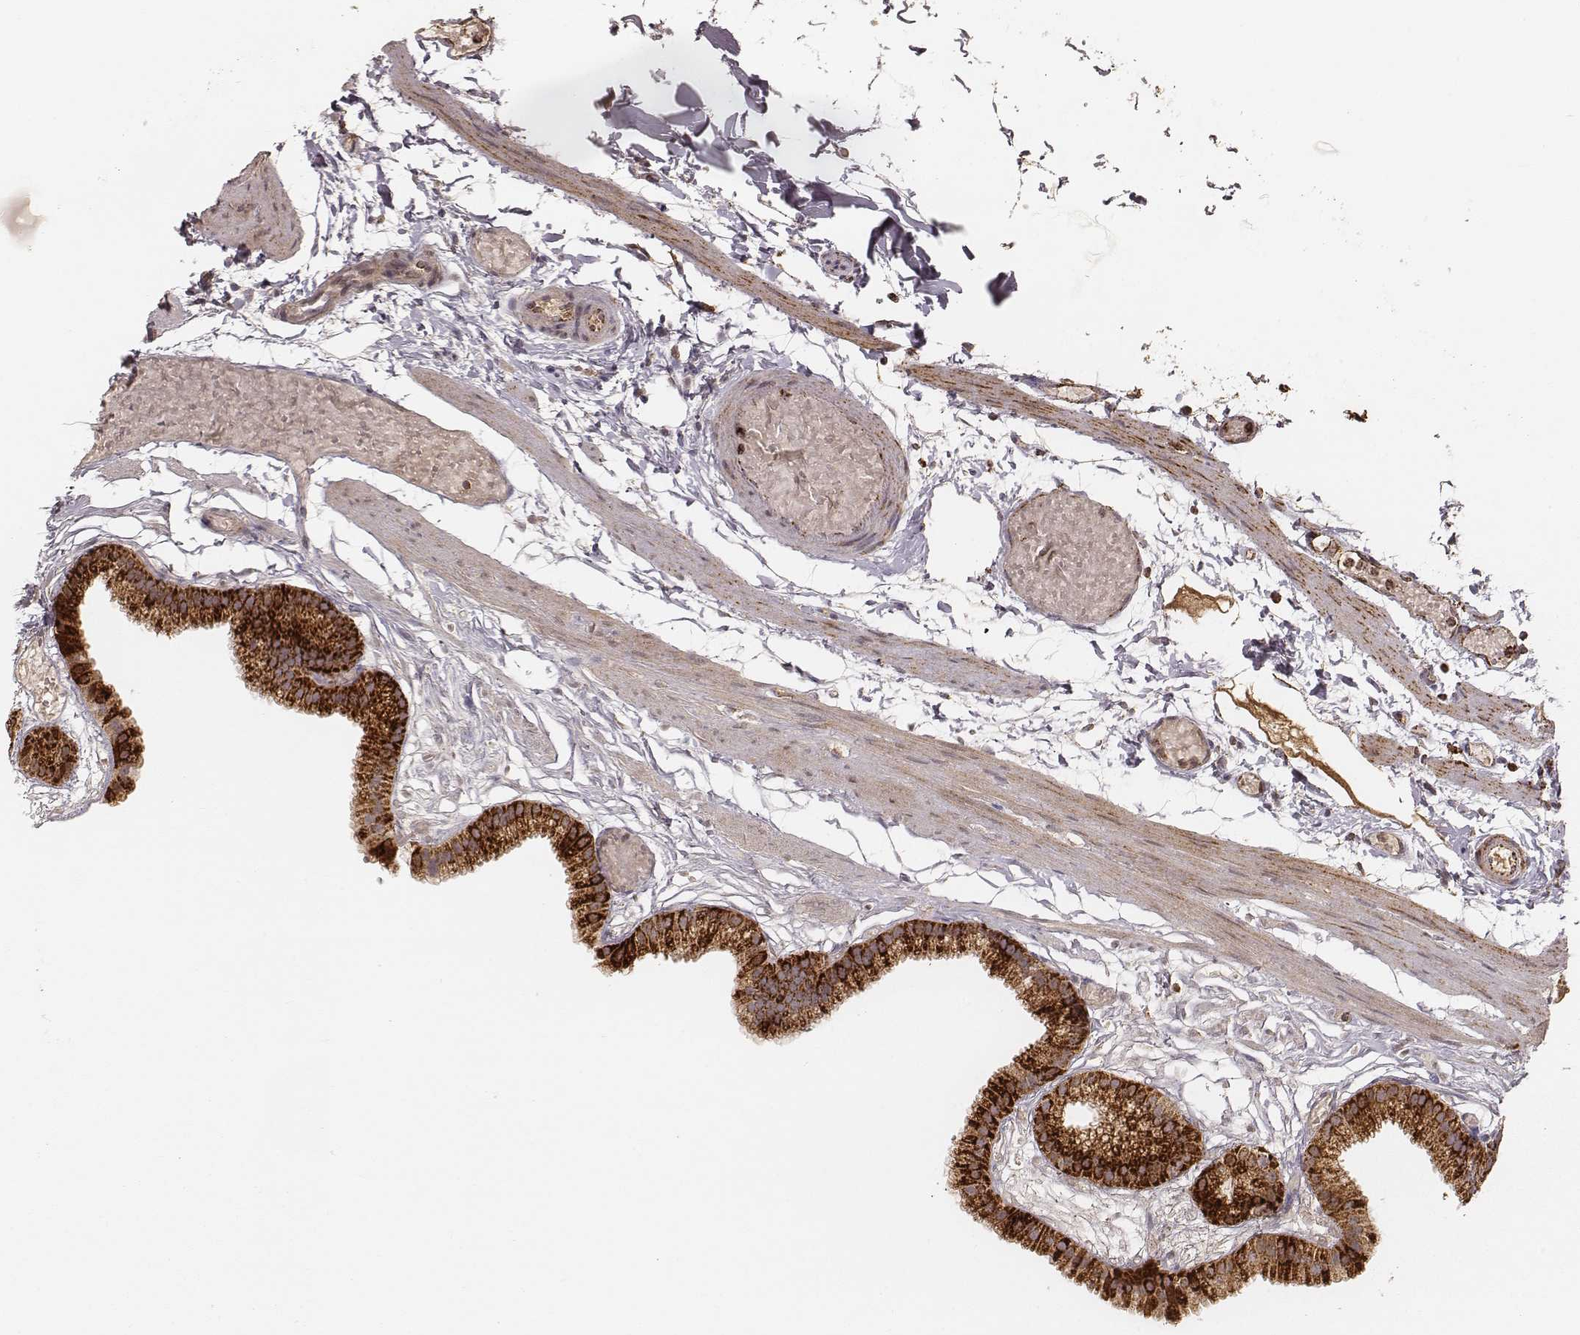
{"staining": {"intensity": "strong", "quantity": ">75%", "location": "cytoplasmic/membranous"}, "tissue": "gallbladder", "cell_type": "Glandular cells", "image_type": "normal", "snomed": [{"axis": "morphology", "description": "Normal tissue, NOS"}, {"axis": "topography", "description": "Gallbladder"}], "caption": "A high-resolution image shows immunohistochemistry (IHC) staining of normal gallbladder, which exhibits strong cytoplasmic/membranous staining in about >75% of glandular cells.", "gene": "CS", "patient": {"sex": "female", "age": 45}}